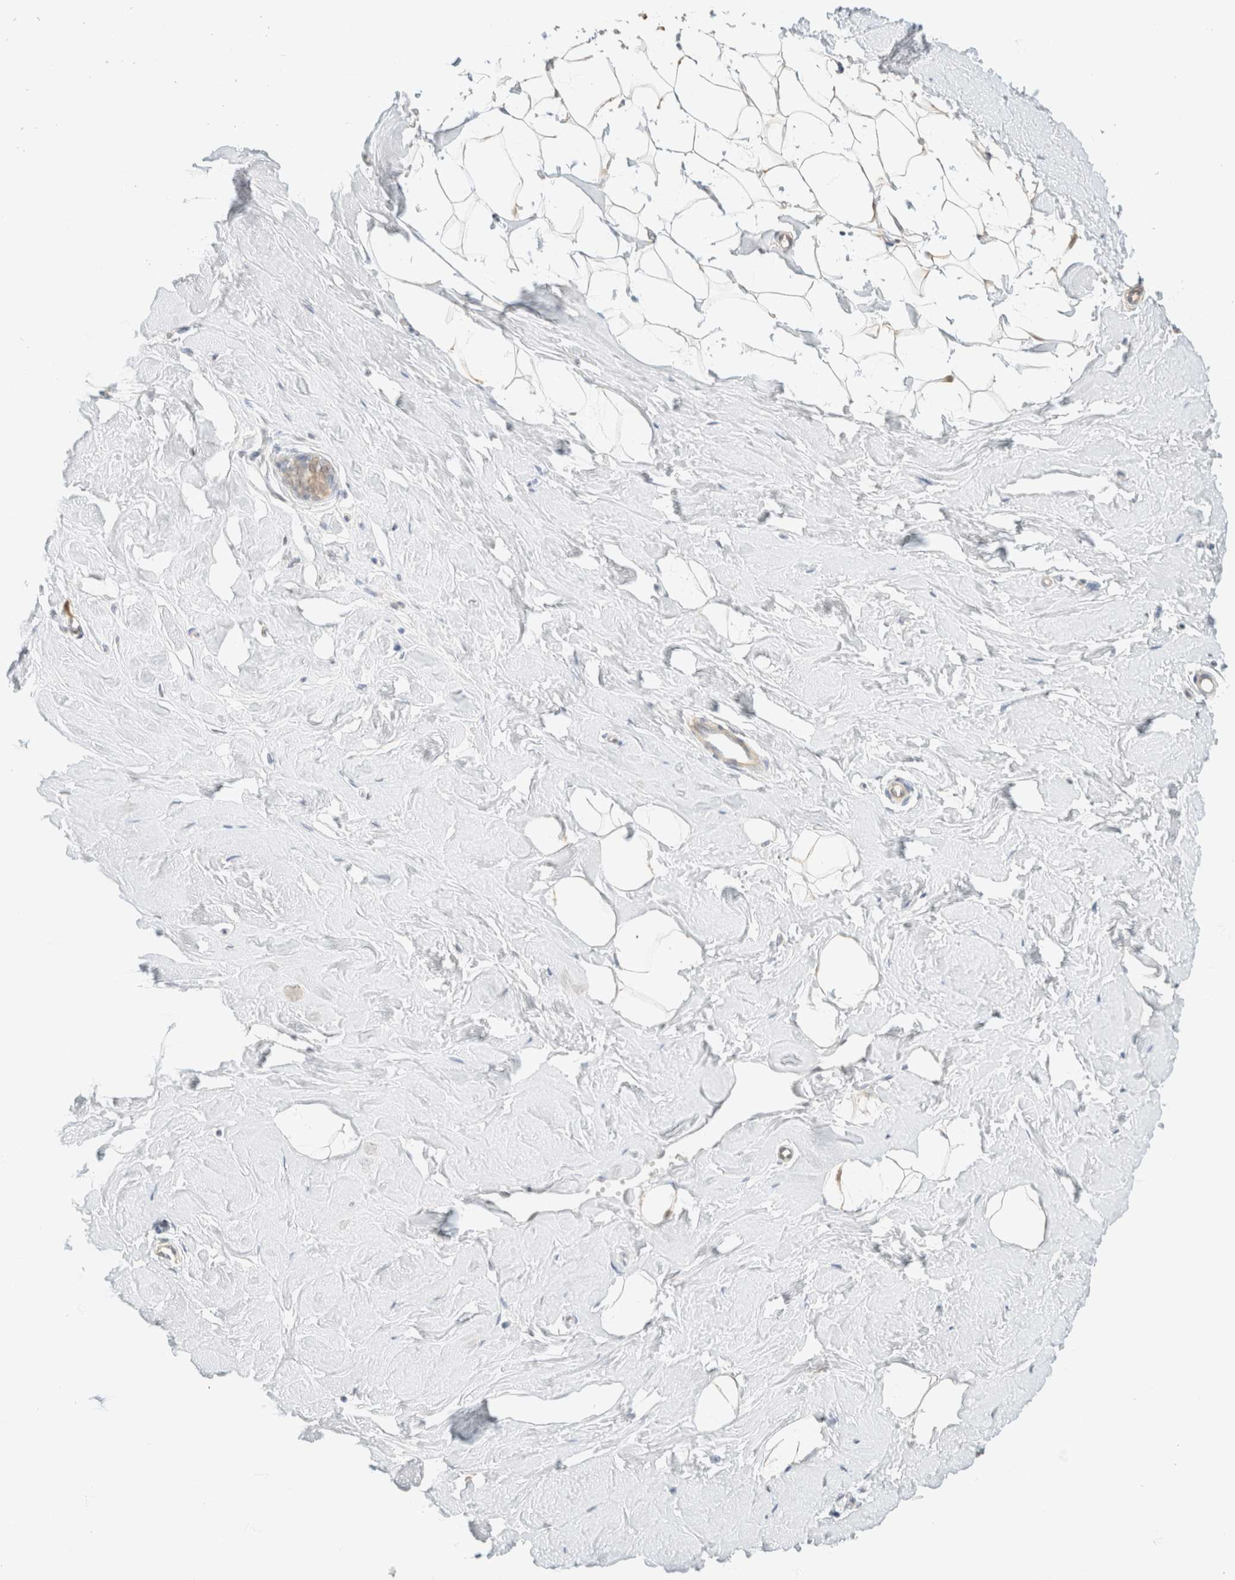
{"staining": {"intensity": "weak", "quantity": ">75%", "location": "cytoplasmic/membranous"}, "tissue": "breast", "cell_type": "Adipocytes", "image_type": "normal", "snomed": [{"axis": "morphology", "description": "Normal tissue, NOS"}, {"axis": "topography", "description": "Breast"}], "caption": "This image shows unremarkable breast stained with immunohistochemistry to label a protein in brown. The cytoplasmic/membranous of adipocytes show weak positivity for the protein. Nuclei are counter-stained blue.", "gene": "GPI", "patient": {"sex": "female", "age": 23}}